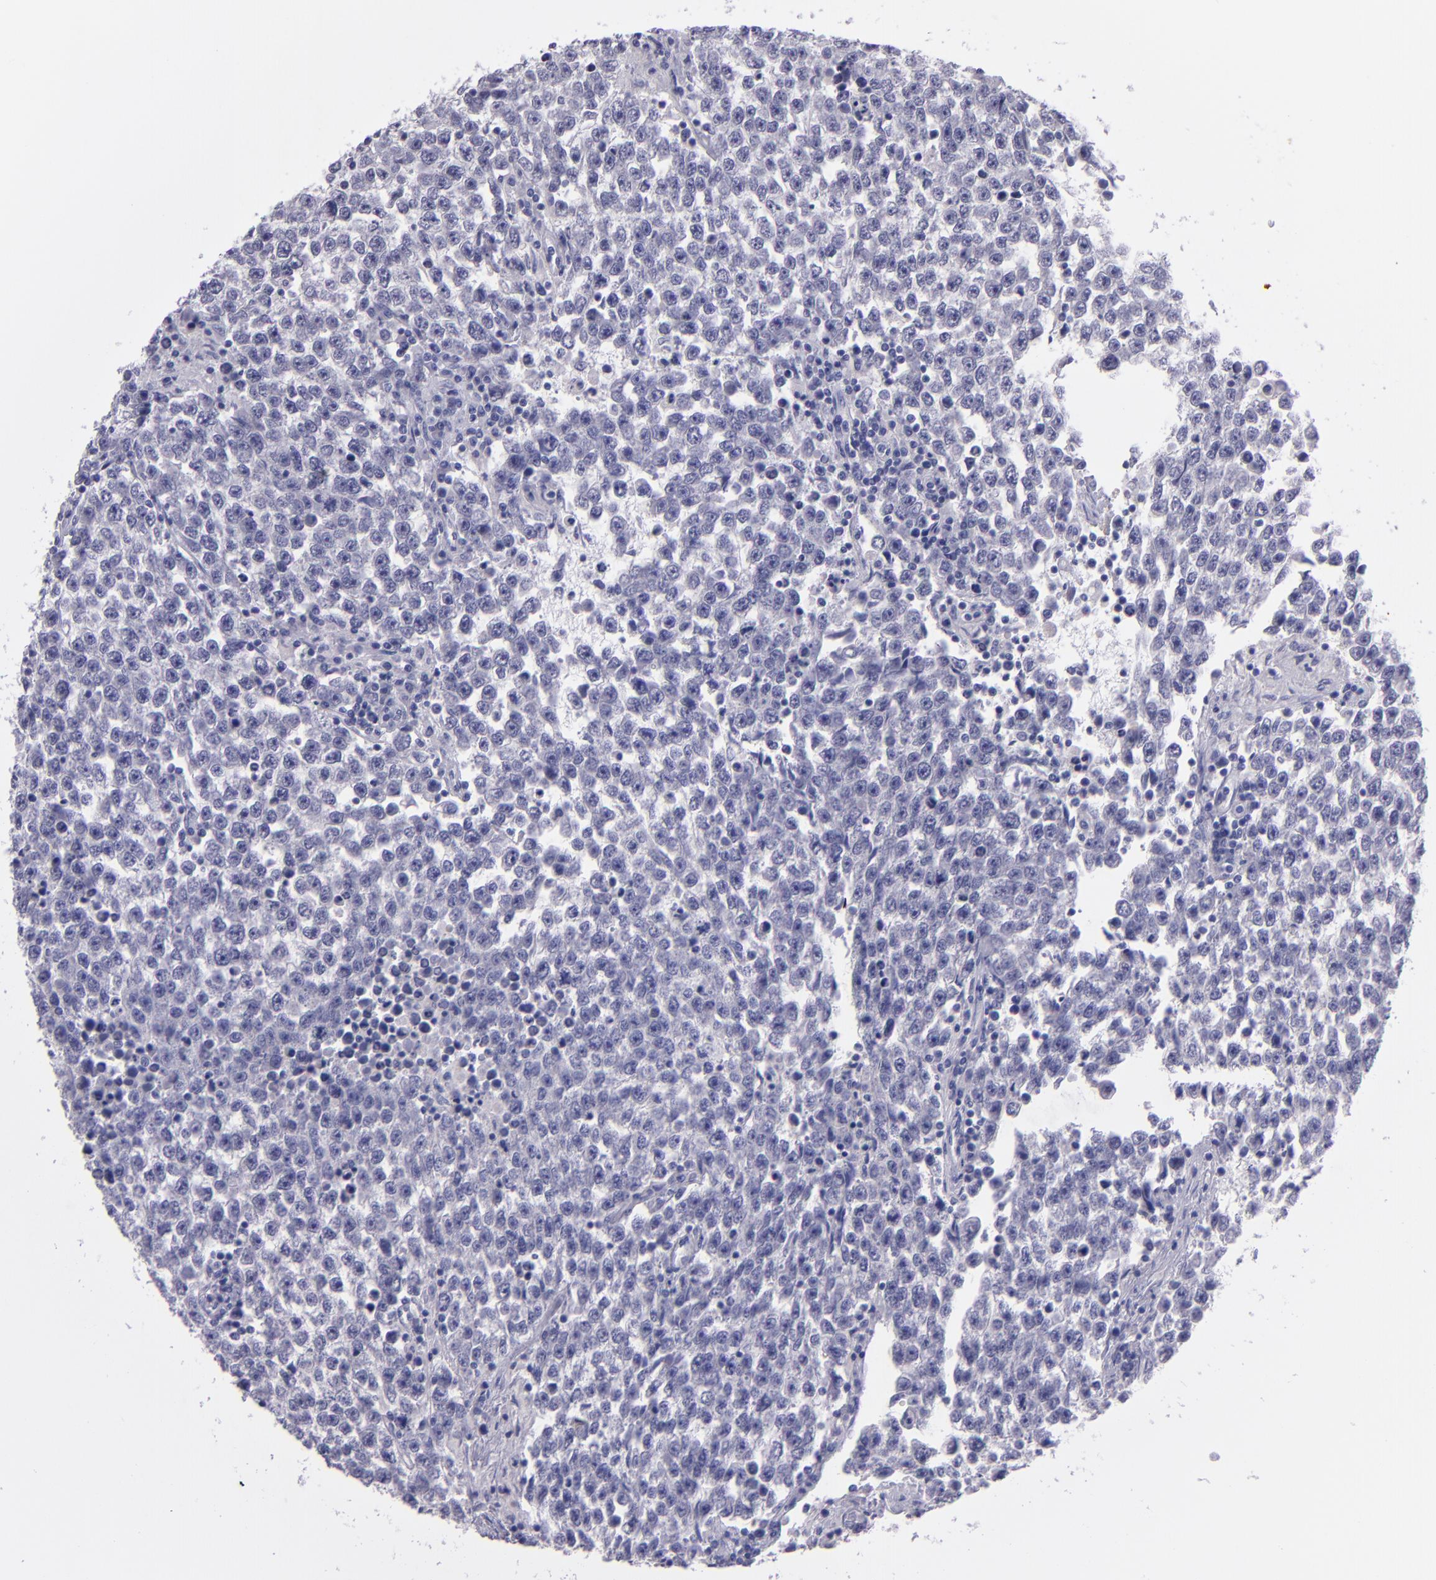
{"staining": {"intensity": "negative", "quantity": "none", "location": "none"}, "tissue": "testis cancer", "cell_type": "Tumor cells", "image_type": "cancer", "snomed": [{"axis": "morphology", "description": "Seminoma, NOS"}, {"axis": "topography", "description": "Testis"}], "caption": "Tumor cells show no significant staining in testis cancer (seminoma).", "gene": "TNNT3", "patient": {"sex": "male", "age": 36}}